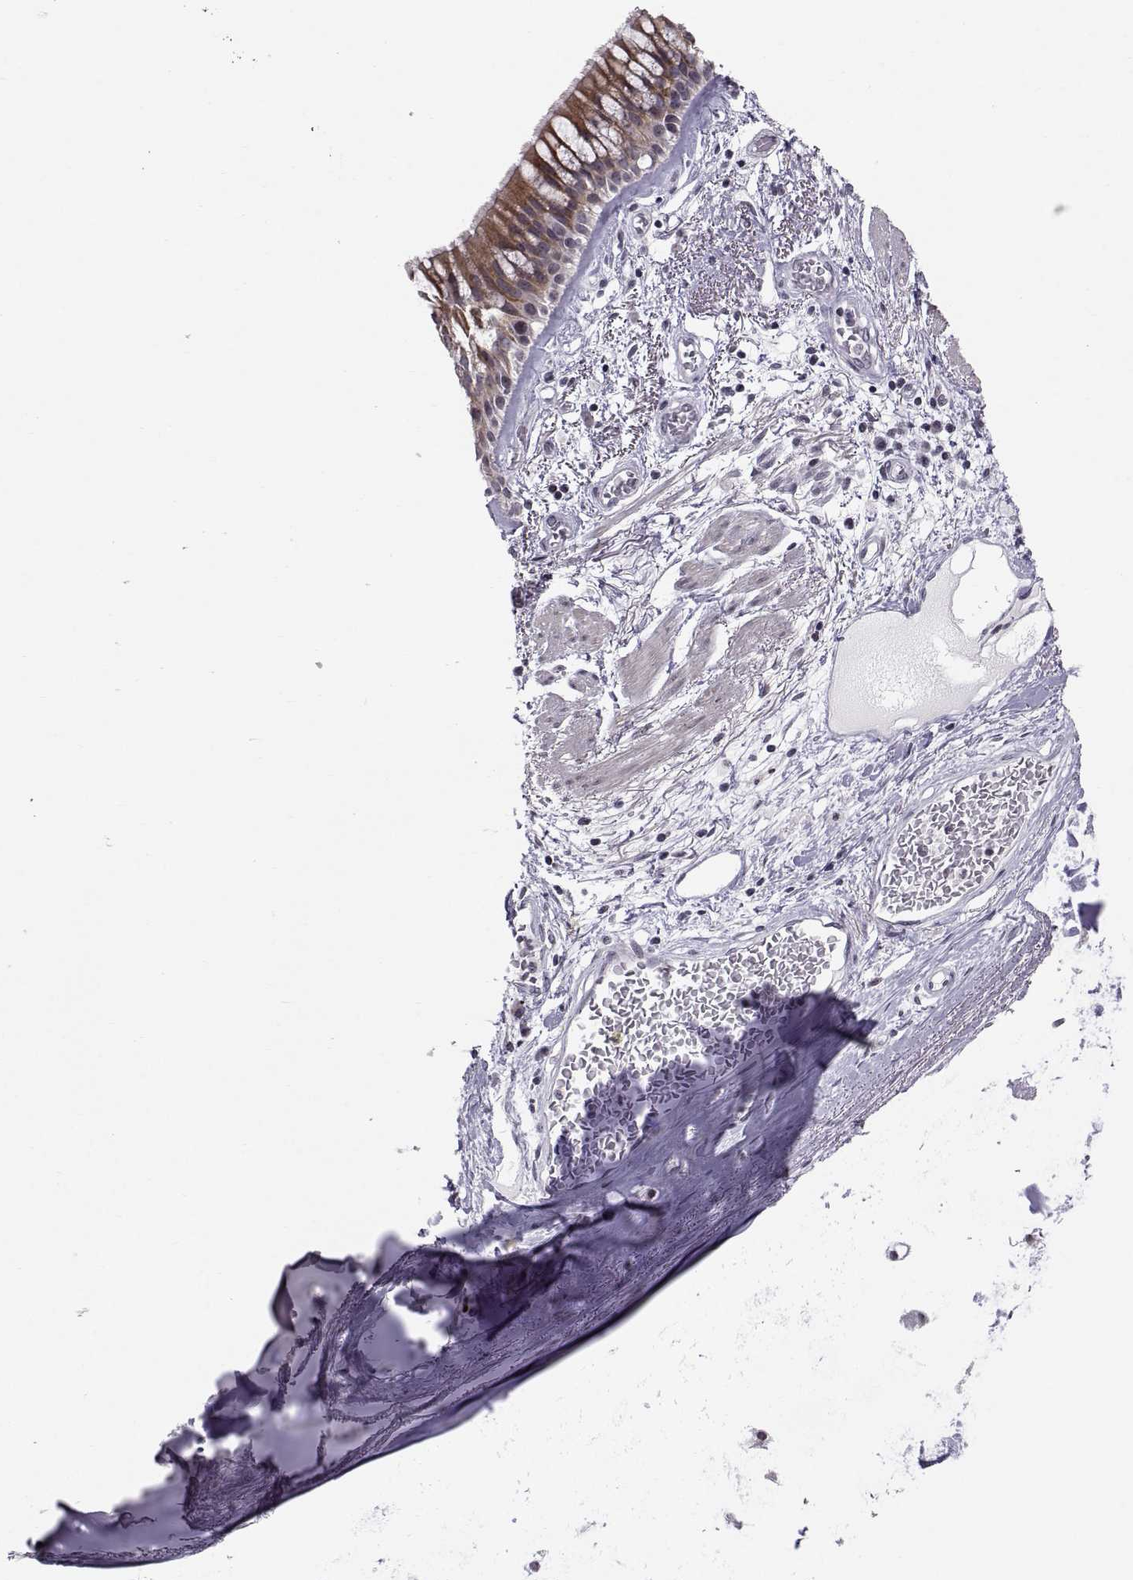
{"staining": {"intensity": "weak", "quantity": ">75%", "location": "cytoplasmic/membranous"}, "tissue": "bronchus", "cell_type": "Respiratory epithelial cells", "image_type": "normal", "snomed": [{"axis": "morphology", "description": "Normal tissue, NOS"}, {"axis": "topography", "description": "Bronchus"}, {"axis": "topography", "description": "Lung"}], "caption": "Normal bronchus was stained to show a protein in brown. There is low levels of weak cytoplasmic/membranous positivity in approximately >75% of respiratory epithelial cells. (Brightfield microscopy of DAB IHC at high magnification).", "gene": "MARCHF4", "patient": {"sex": "female", "age": 57}}